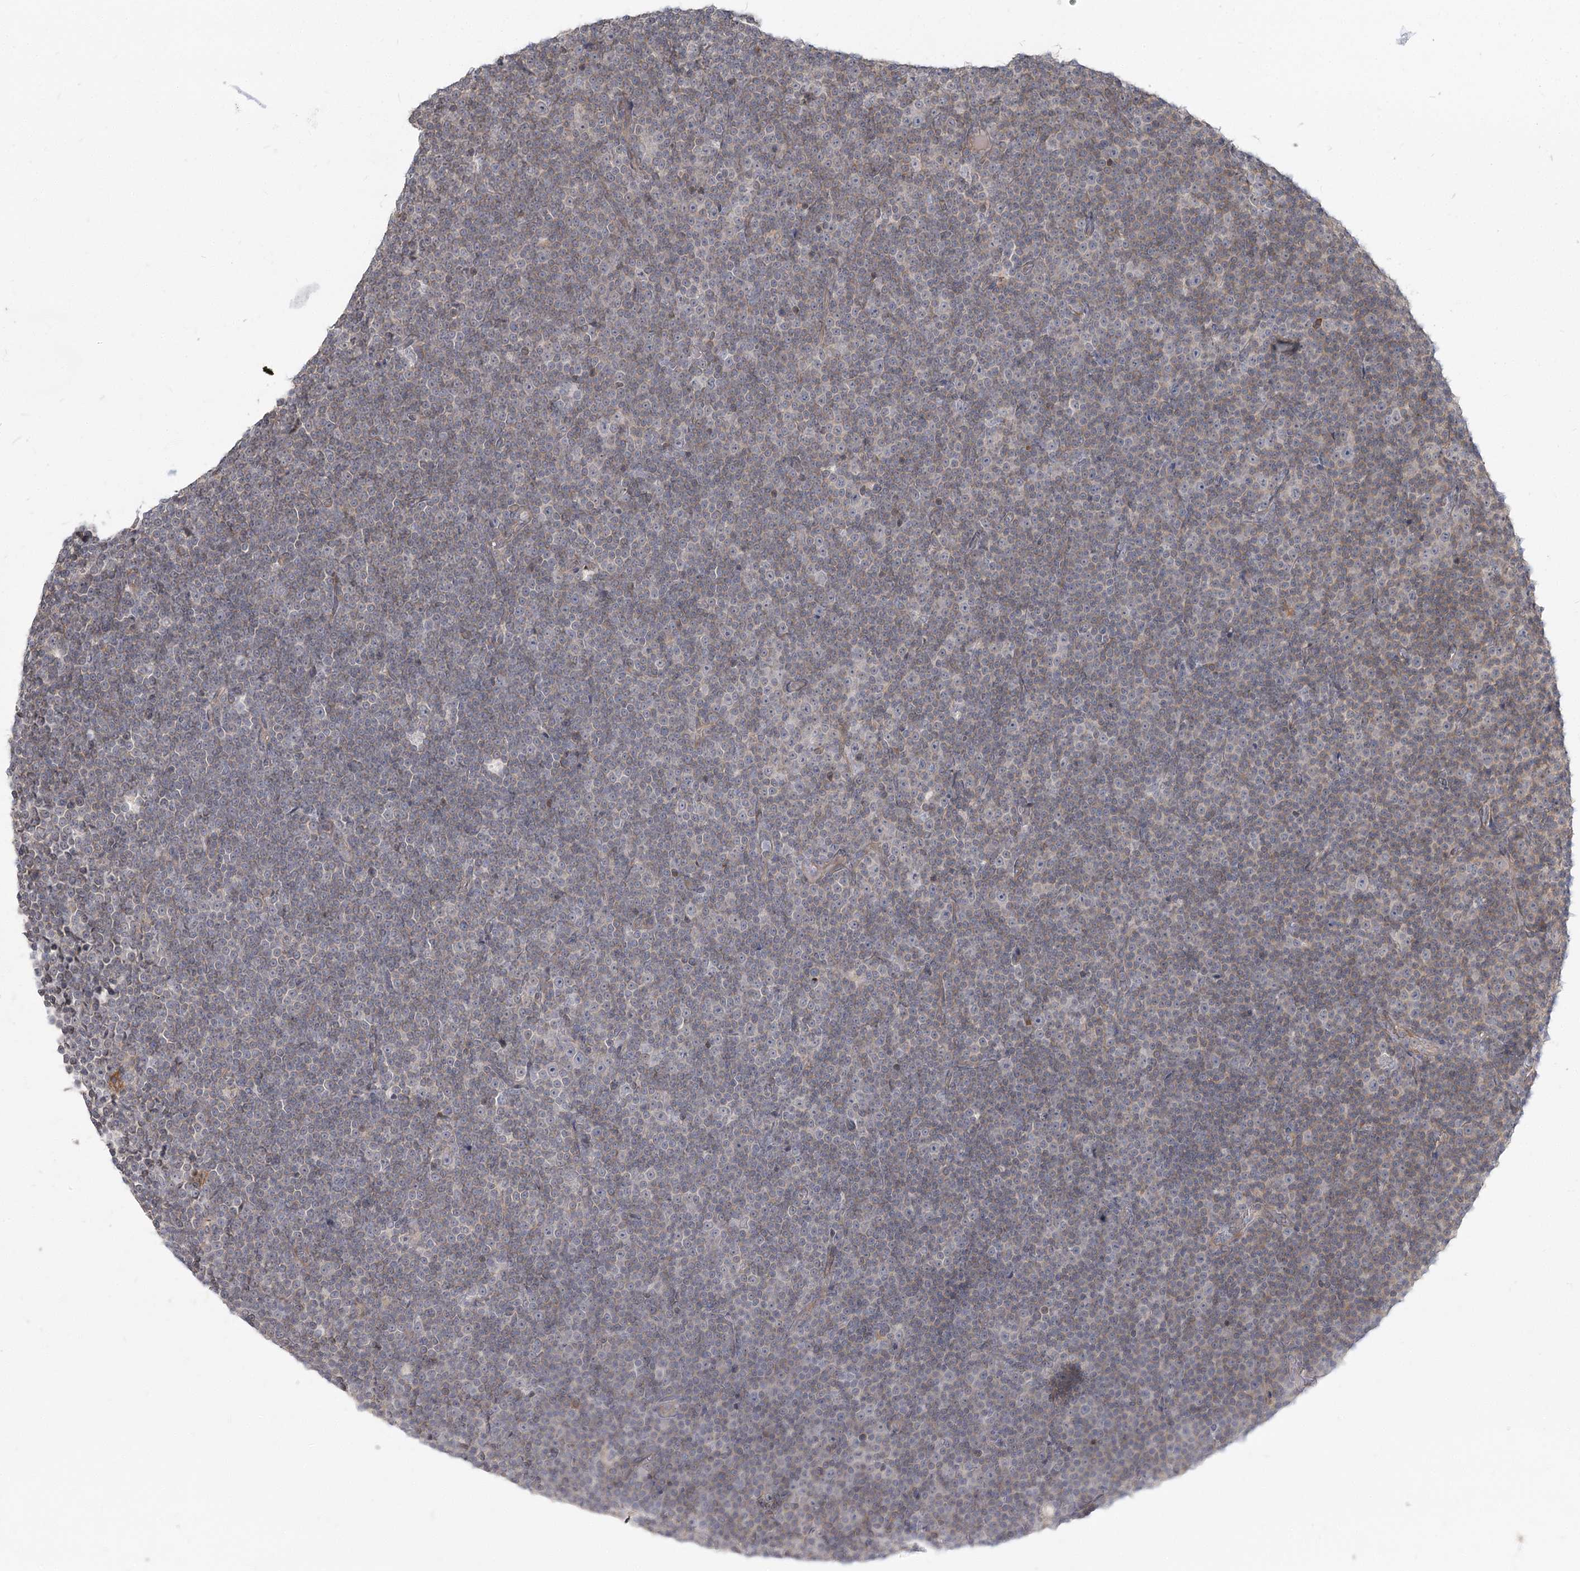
{"staining": {"intensity": "negative", "quantity": "none", "location": "none"}, "tissue": "lymphoma", "cell_type": "Tumor cells", "image_type": "cancer", "snomed": [{"axis": "morphology", "description": "Malignant lymphoma, non-Hodgkin's type, Low grade"}, {"axis": "topography", "description": "Lymph node"}], "caption": "This is a photomicrograph of IHC staining of malignant lymphoma, non-Hodgkin's type (low-grade), which shows no positivity in tumor cells.", "gene": "GUCY2C", "patient": {"sex": "female", "age": 67}}